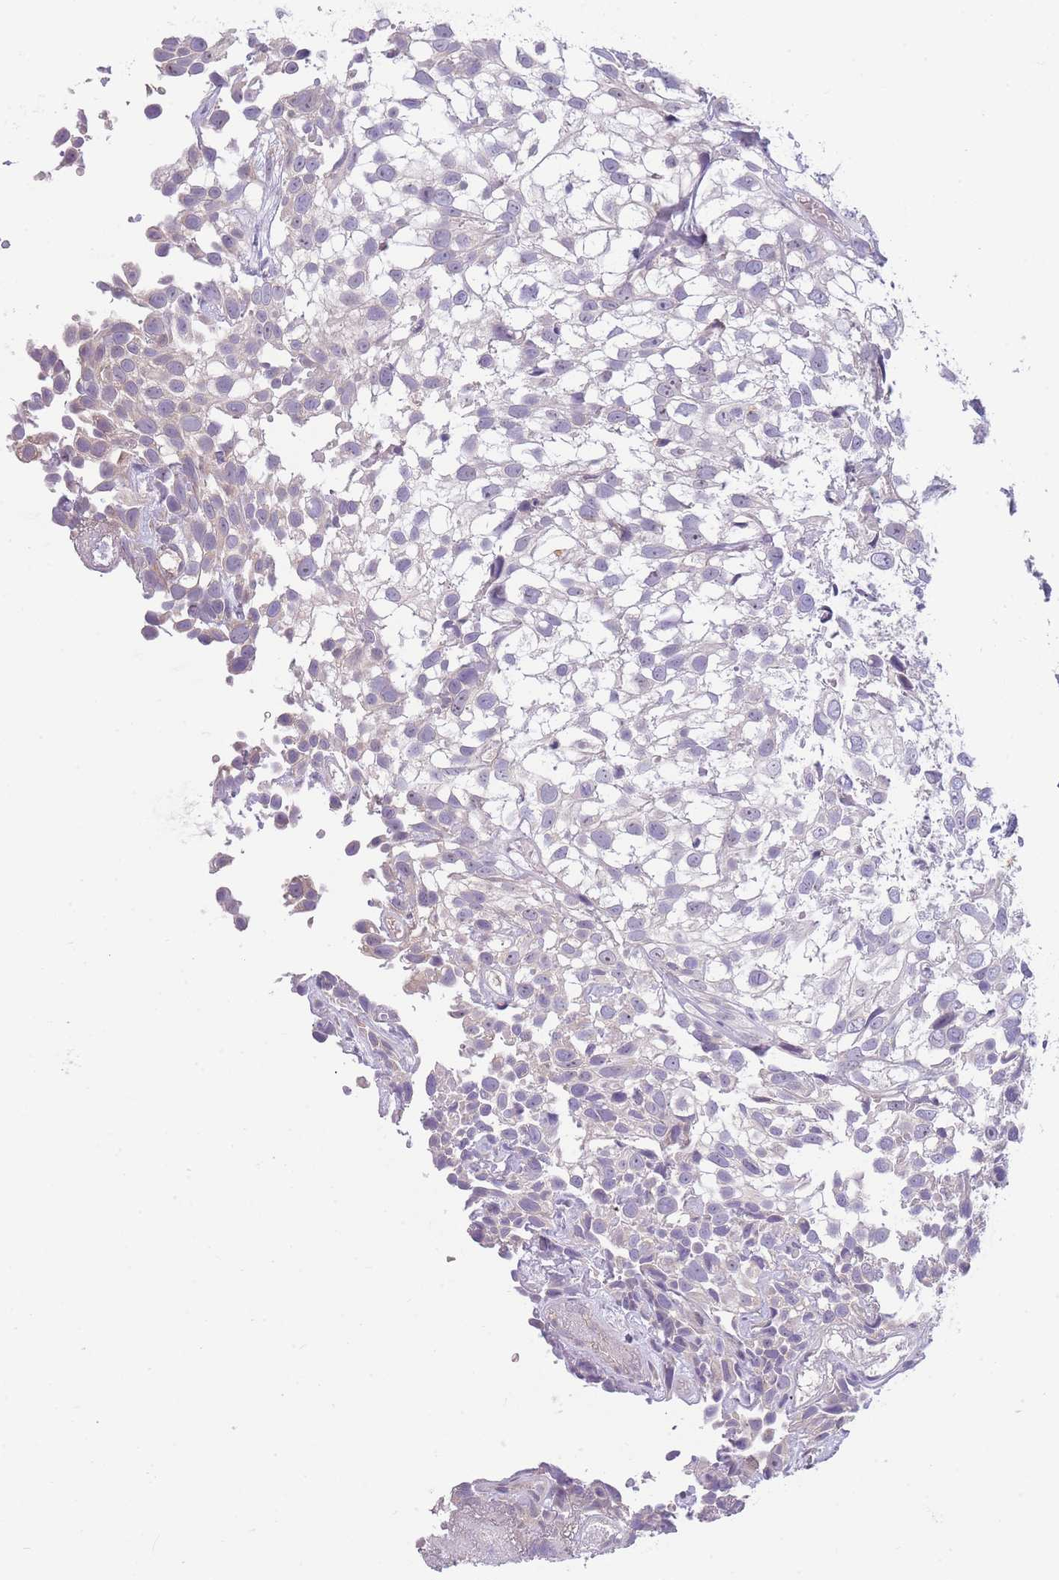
{"staining": {"intensity": "negative", "quantity": "none", "location": "none"}, "tissue": "urothelial cancer", "cell_type": "Tumor cells", "image_type": "cancer", "snomed": [{"axis": "morphology", "description": "Urothelial carcinoma, High grade"}, {"axis": "topography", "description": "Urinary bladder"}], "caption": "IHC of human high-grade urothelial carcinoma exhibits no positivity in tumor cells. (DAB immunohistochemistry (IHC) with hematoxylin counter stain).", "gene": "NDUFAF6", "patient": {"sex": "male", "age": 56}}